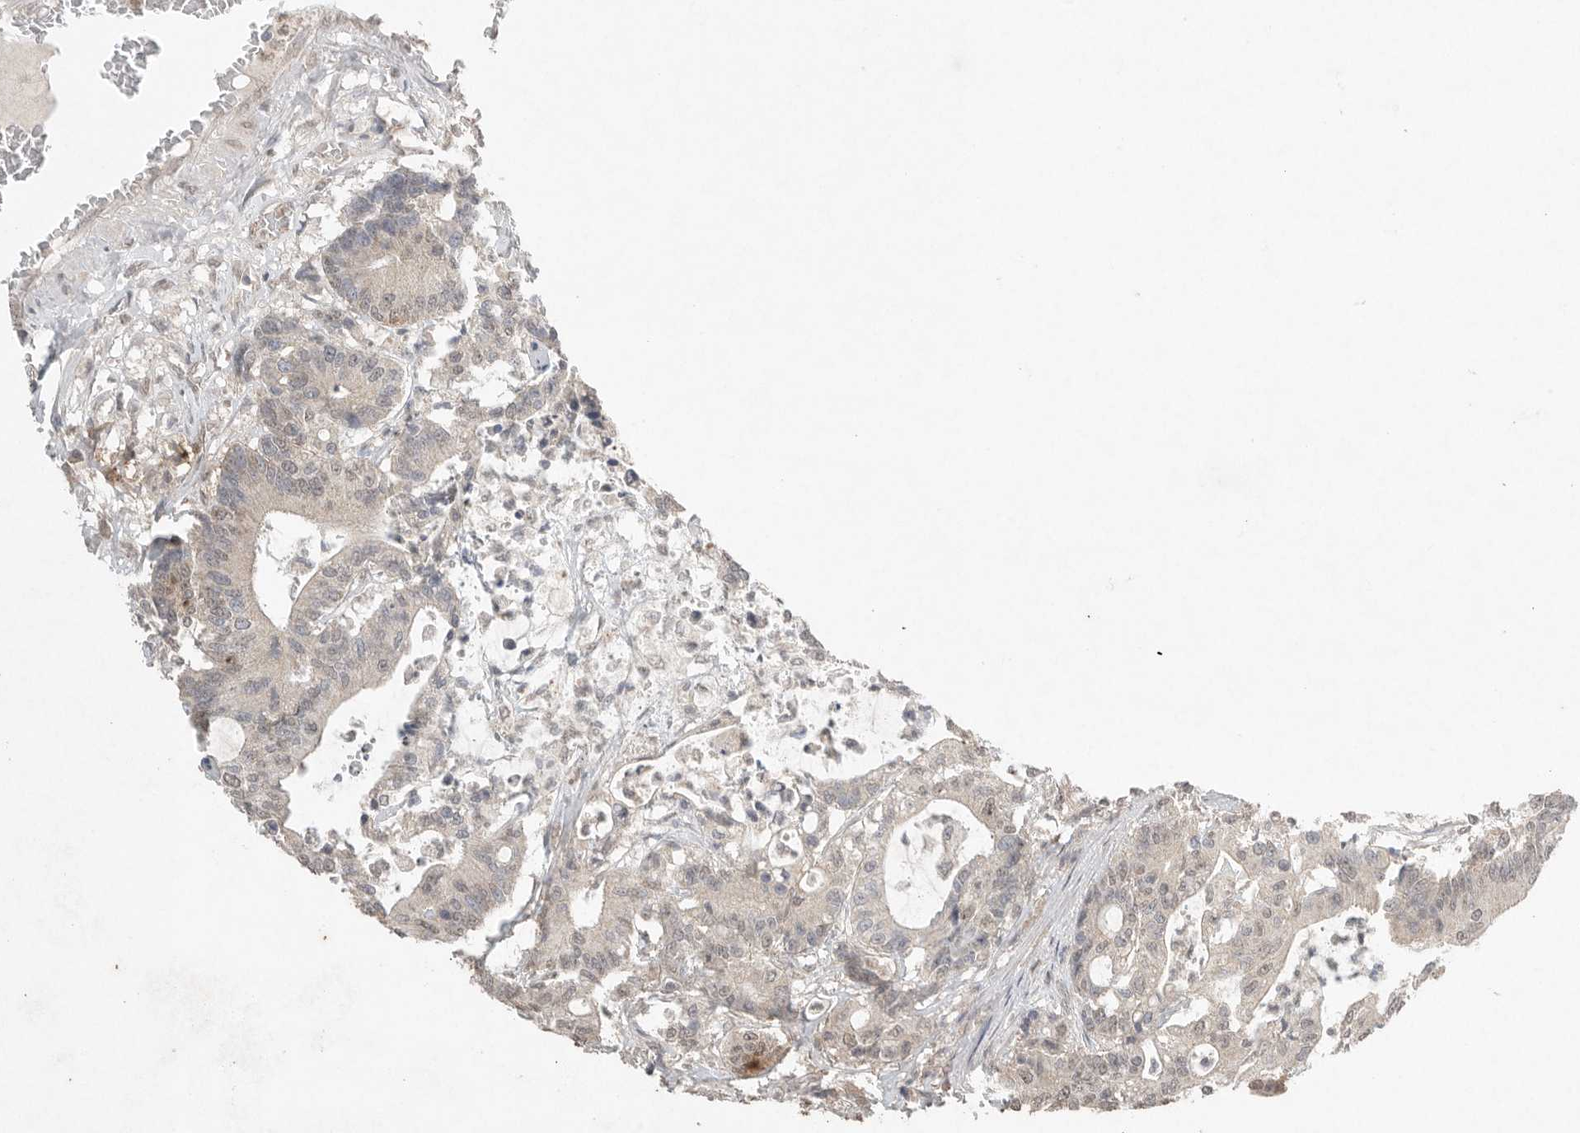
{"staining": {"intensity": "negative", "quantity": "none", "location": "none"}, "tissue": "colorectal cancer", "cell_type": "Tumor cells", "image_type": "cancer", "snomed": [{"axis": "morphology", "description": "Adenocarcinoma, NOS"}, {"axis": "topography", "description": "Colon"}], "caption": "There is no significant expression in tumor cells of colorectal adenocarcinoma. (DAB IHC, high magnification).", "gene": "KLK5", "patient": {"sex": "female", "age": 84}}